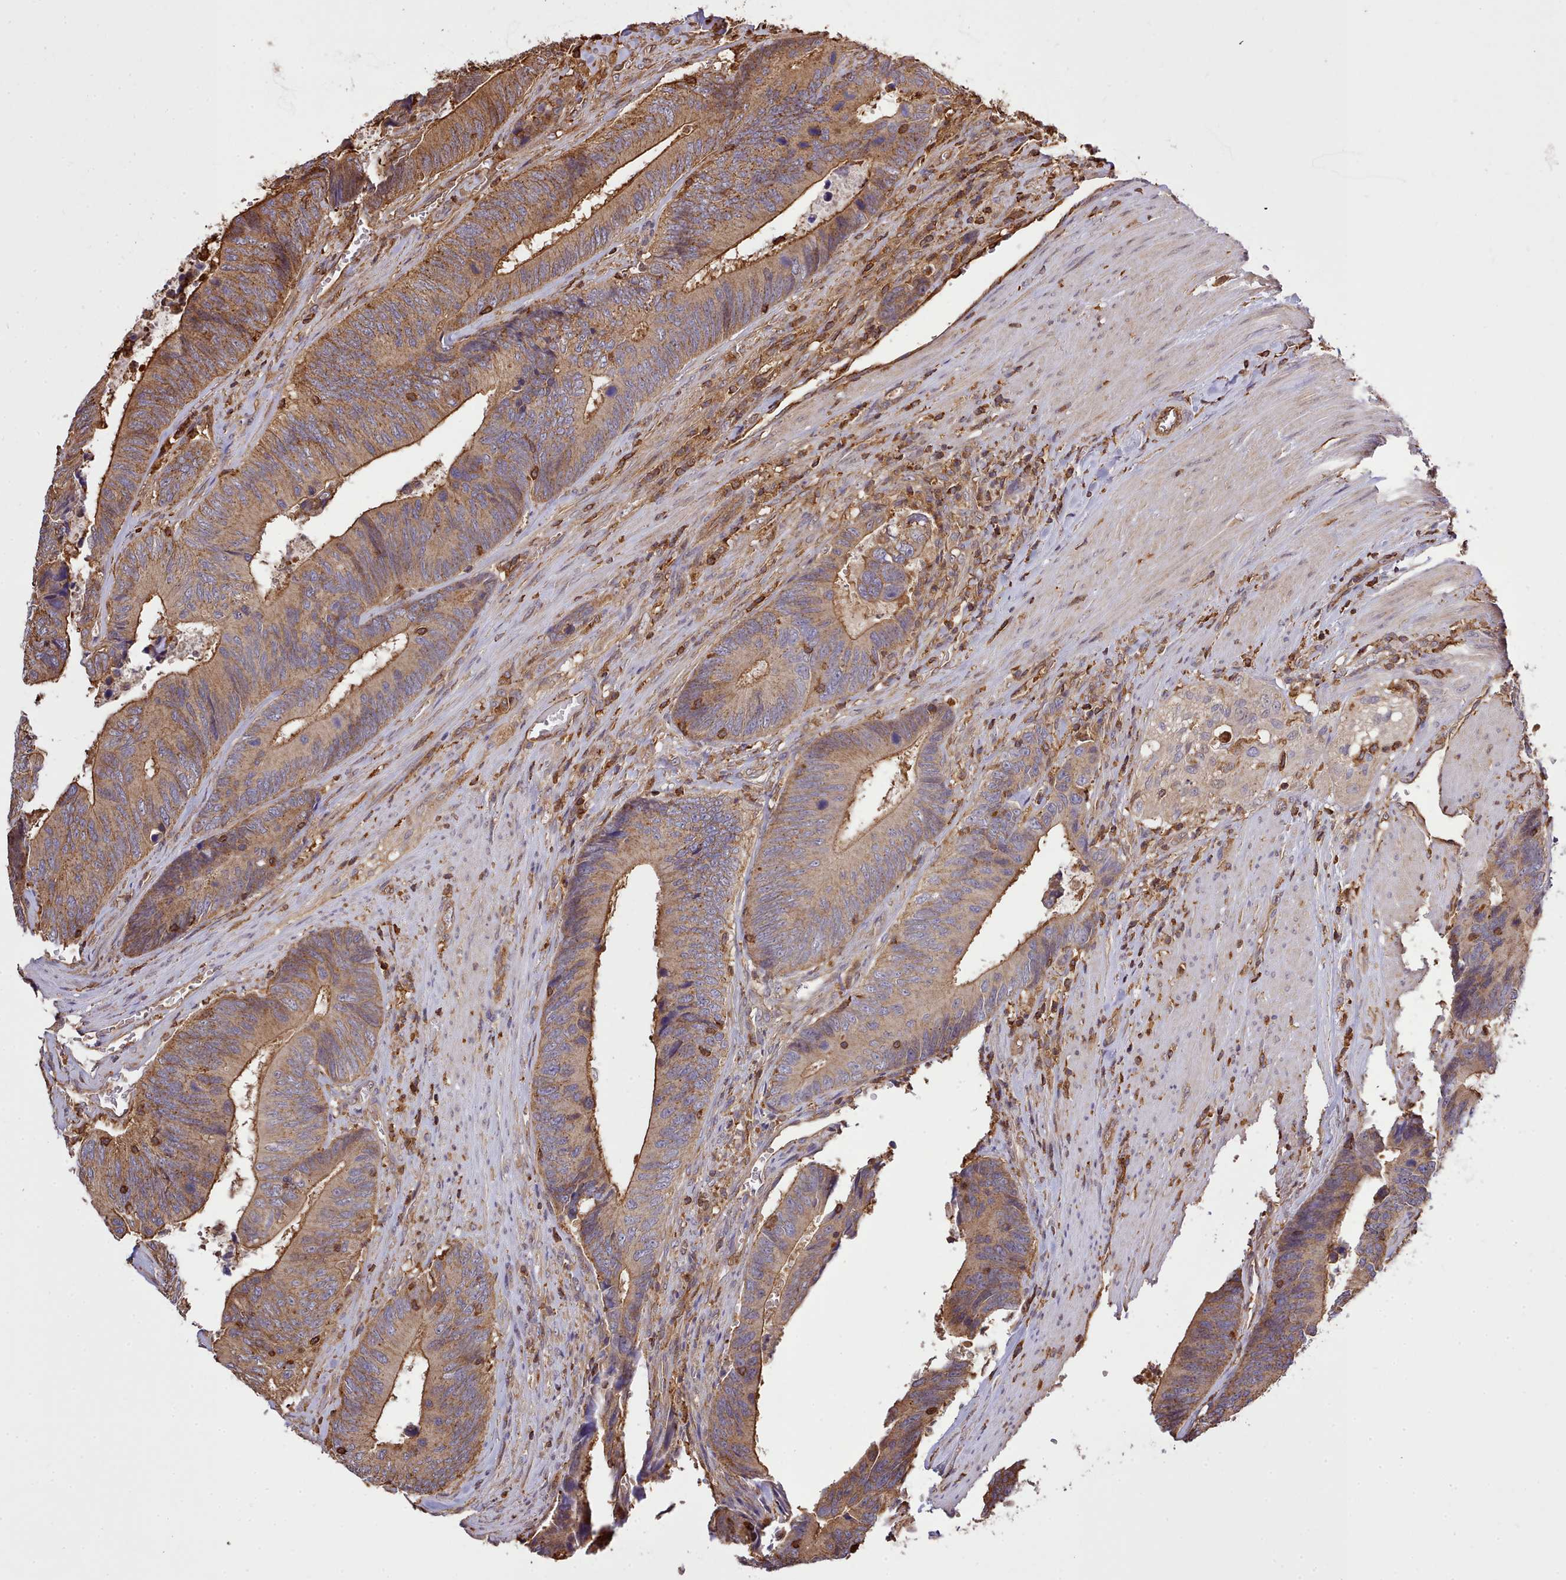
{"staining": {"intensity": "moderate", "quantity": ">75%", "location": "cytoplasmic/membranous"}, "tissue": "colorectal cancer", "cell_type": "Tumor cells", "image_type": "cancer", "snomed": [{"axis": "morphology", "description": "Adenocarcinoma, NOS"}, {"axis": "topography", "description": "Colon"}], "caption": "A high-resolution micrograph shows IHC staining of colorectal cancer (adenocarcinoma), which shows moderate cytoplasmic/membranous expression in approximately >75% of tumor cells. The protein of interest is stained brown, and the nuclei are stained in blue (DAB IHC with brightfield microscopy, high magnification).", "gene": "CAPZA1", "patient": {"sex": "male", "age": 87}}